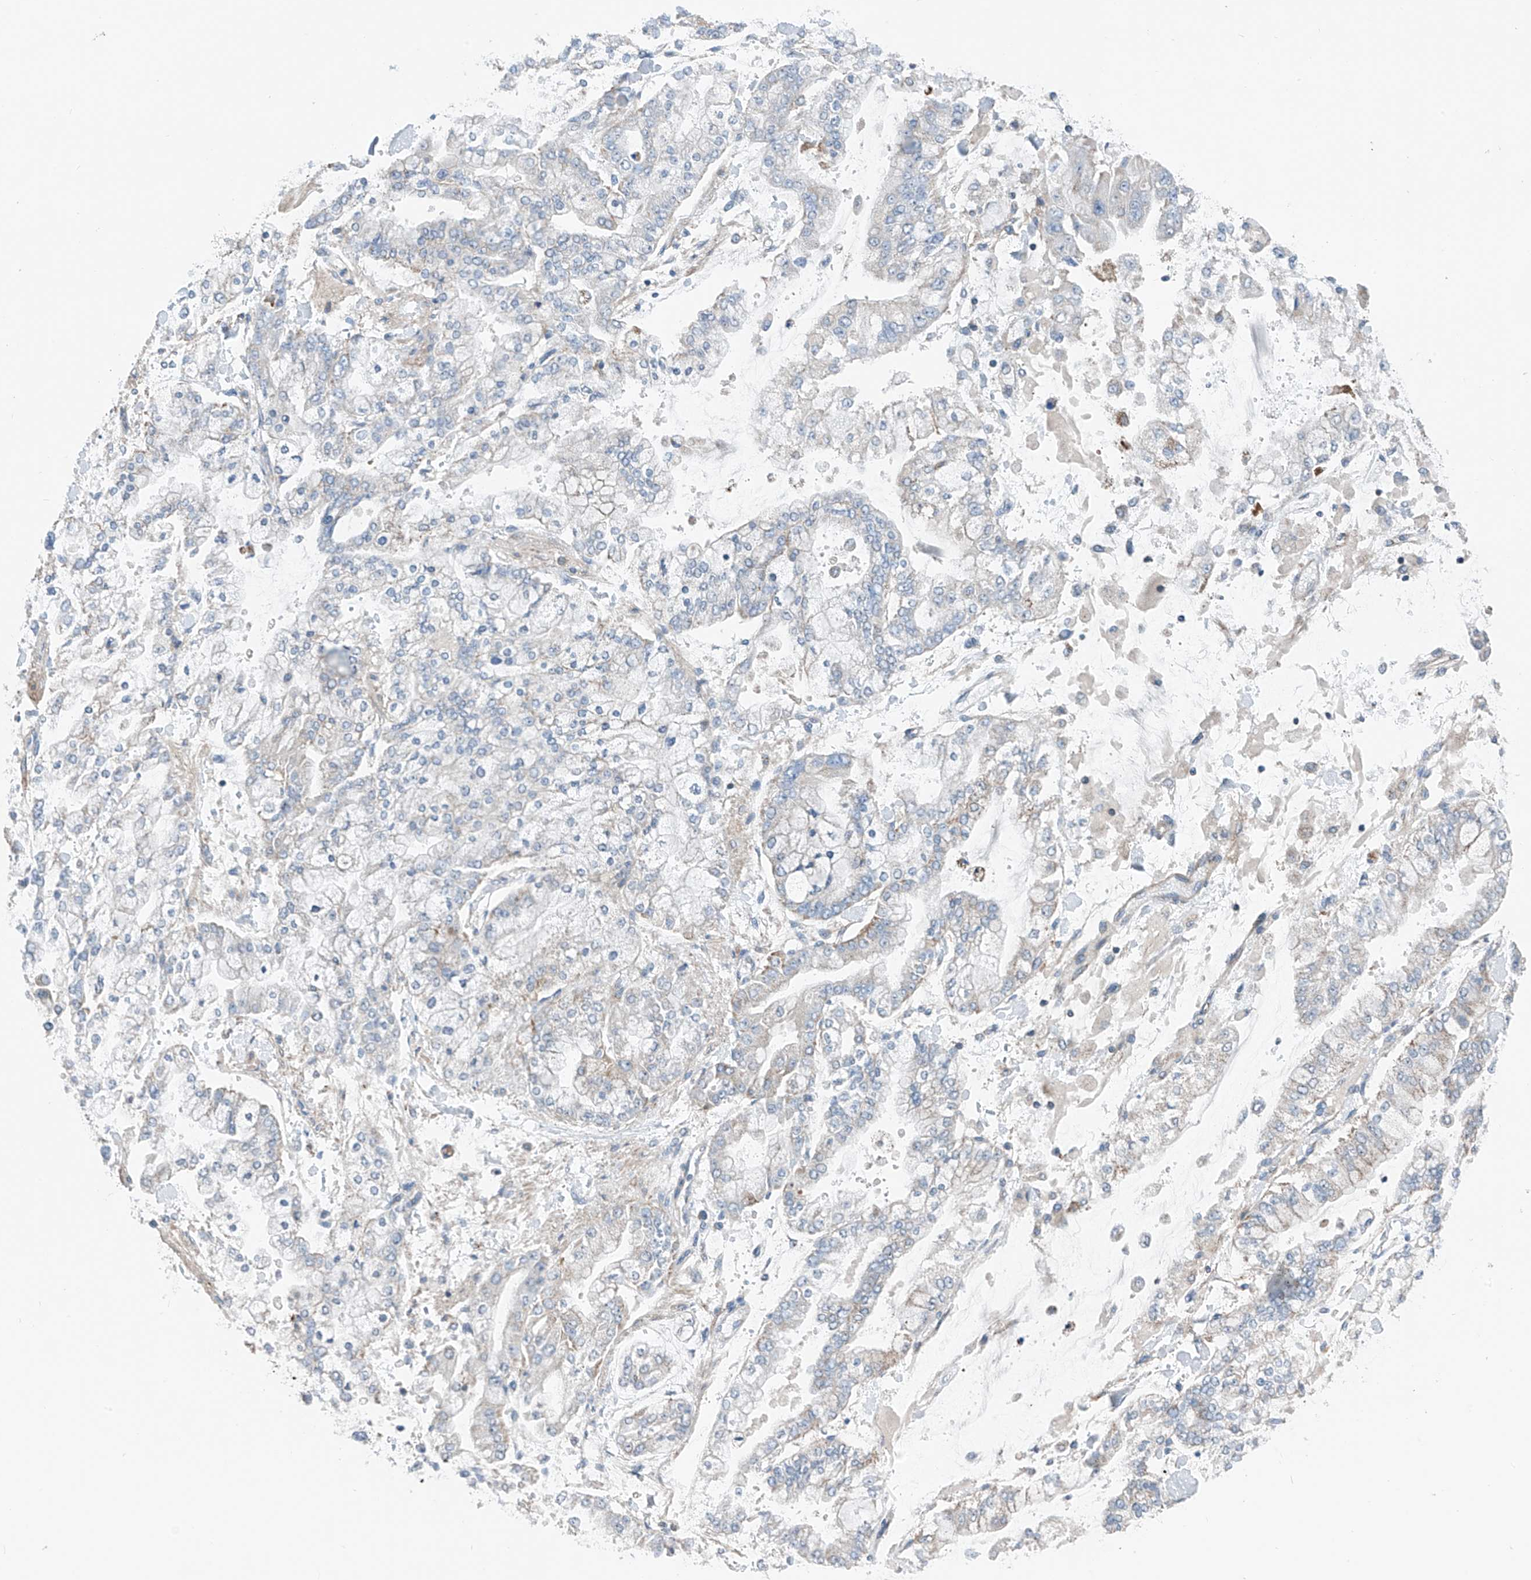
{"staining": {"intensity": "negative", "quantity": "none", "location": "none"}, "tissue": "stomach cancer", "cell_type": "Tumor cells", "image_type": "cancer", "snomed": [{"axis": "morphology", "description": "Normal tissue, NOS"}, {"axis": "morphology", "description": "Adenocarcinoma, NOS"}, {"axis": "topography", "description": "Stomach, upper"}, {"axis": "topography", "description": "Stomach"}], "caption": "DAB immunohistochemical staining of human stomach adenocarcinoma demonstrates no significant expression in tumor cells. Nuclei are stained in blue.", "gene": "SYN3", "patient": {"sex": "male", "age": 76}}